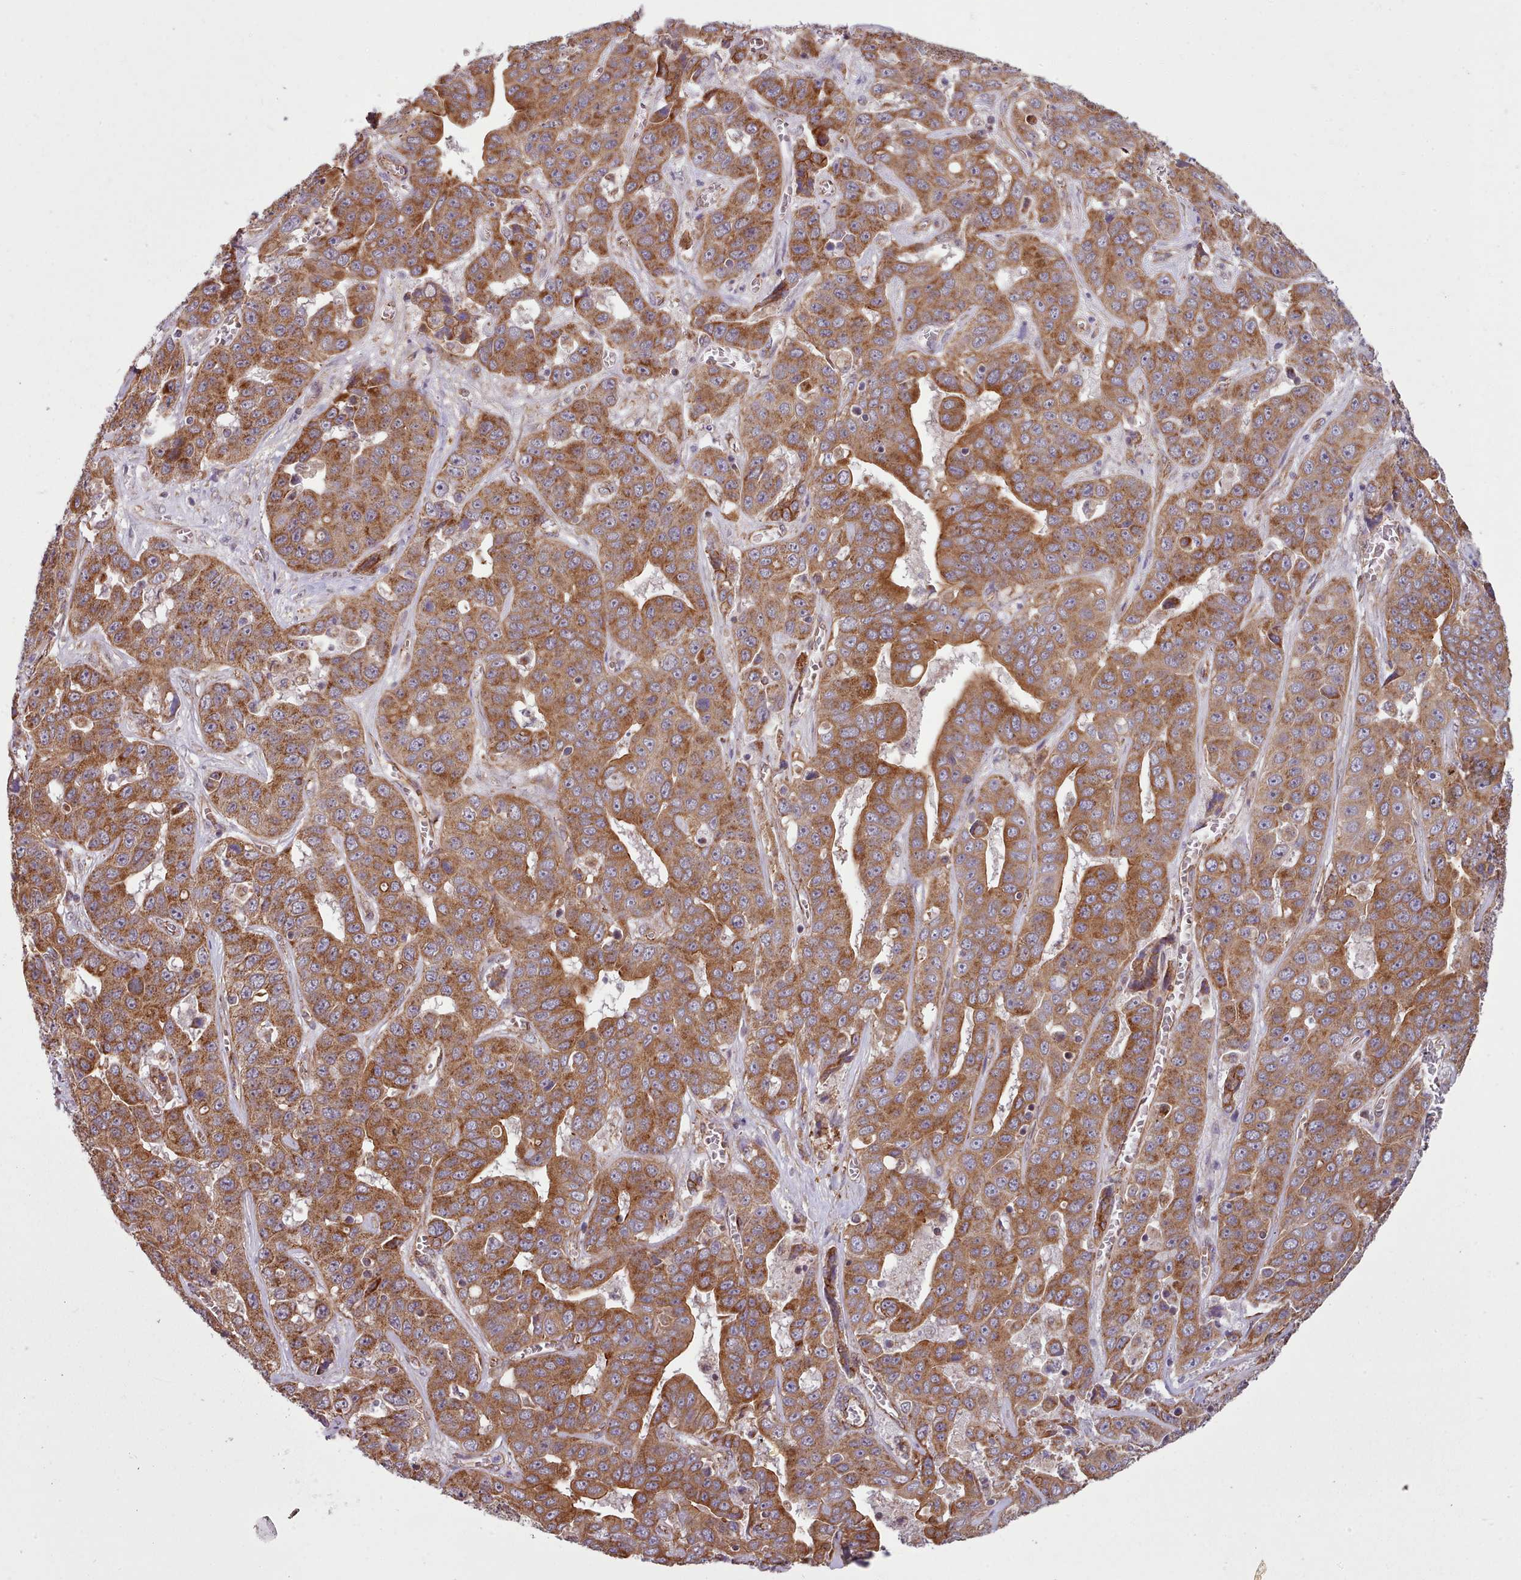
{"staining": {"intensity": "strong", "quantity": ">75%", "location": "cytoplasmic/membranous"}, "tissue": "liver cancer", "cell_type": "Tumor cells", "image_type": "cancer", "snomed": [{"axis": "morphology", "description": "Cholangiocarcinoma"}, {"axis": "topography", "description": "Liver"}], "caption": "Cholangiocarcinoma (liver) was stained to show a protein in brown. There is high levels of strong cytoplasmic/membranous staining in about >75% of tumor cells.", "gene": "MRPL46", "patient": {"sex": "female", "age": 52}}